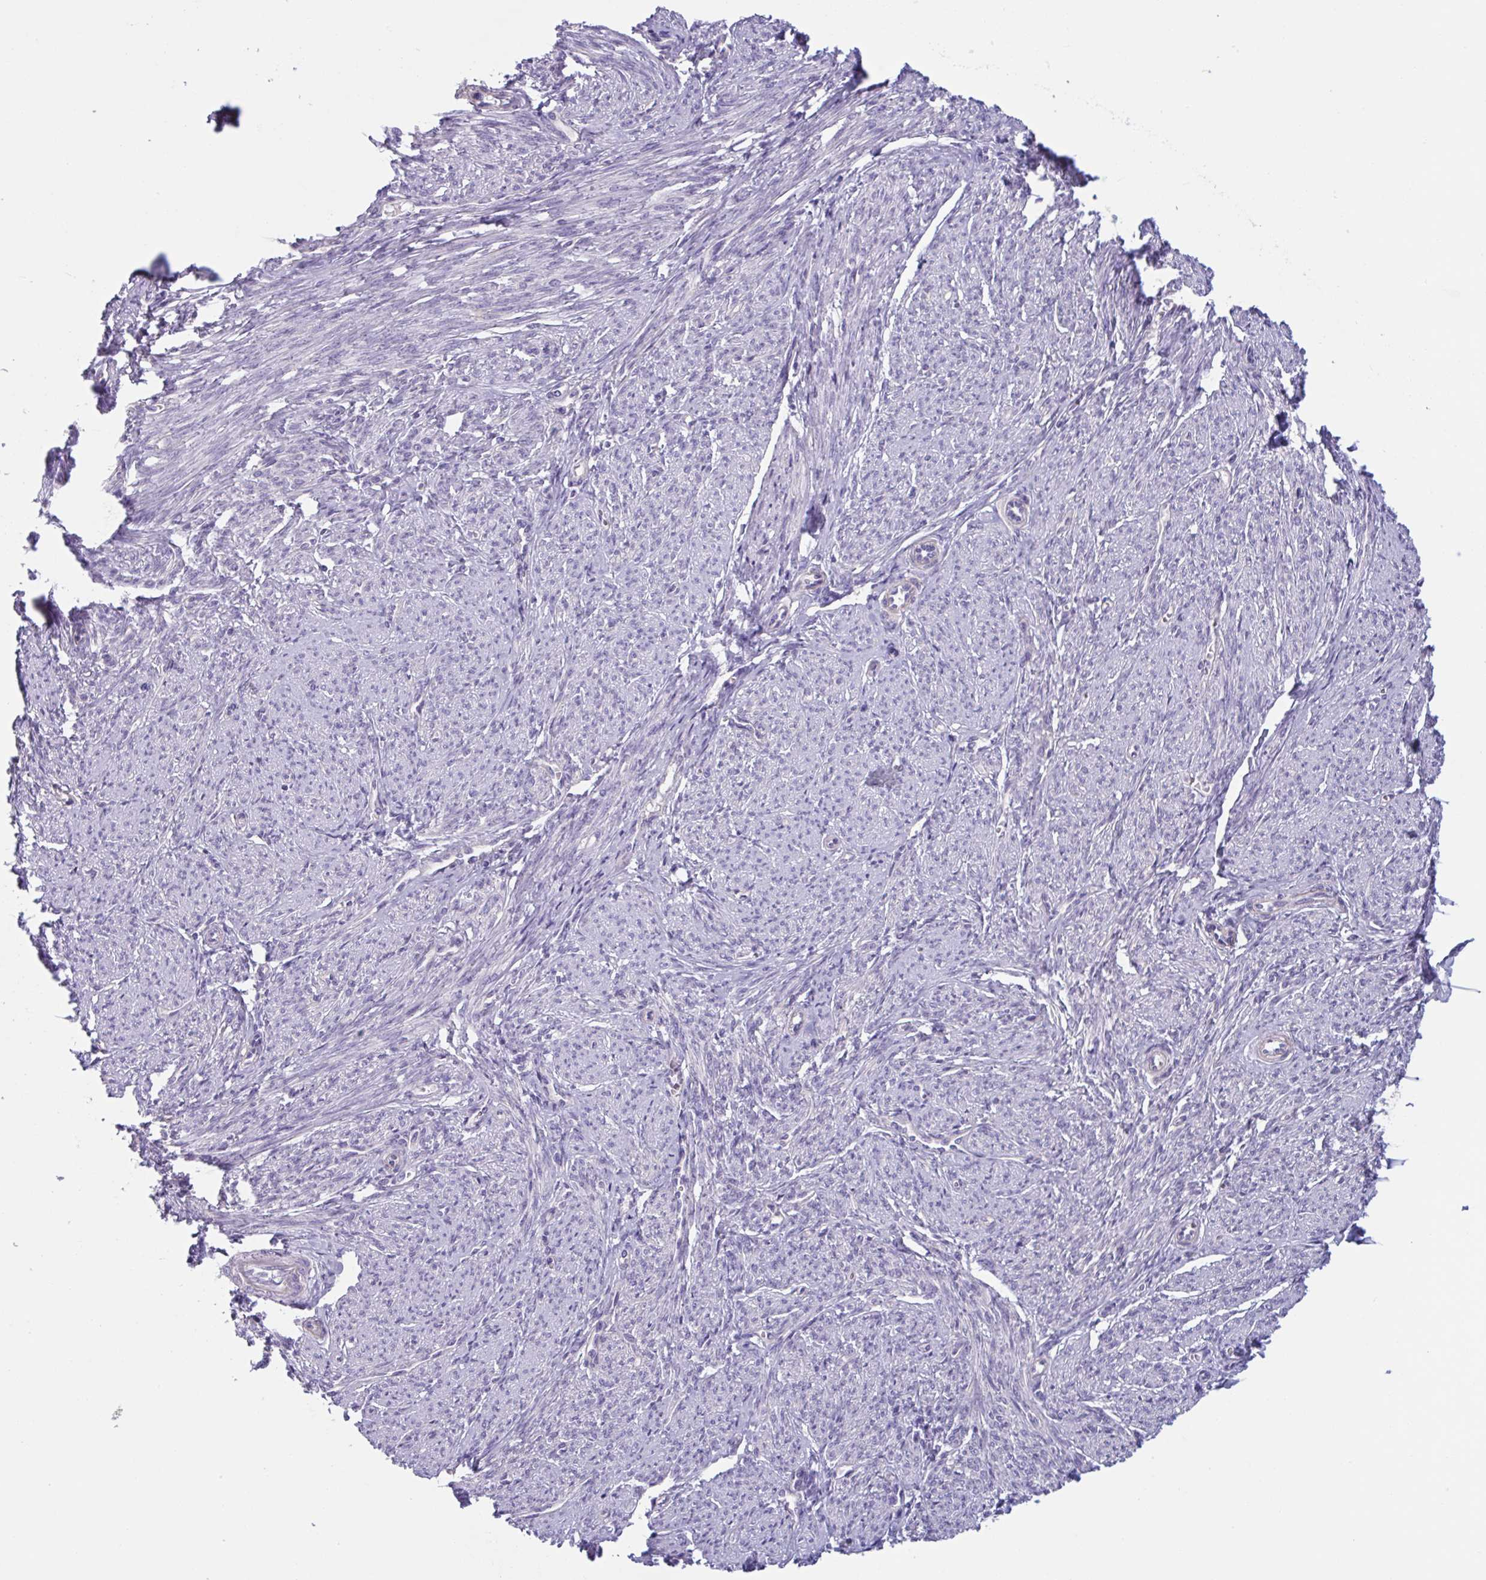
{"staining": {"intensity": "negative", "quantity": "none", "location": "none"}, "tissue": "smooth muscle", "cell_type": "Smooth muscle cells", "image_type": "normal", "snomed": [{"axis": "morphology", "description": "Normal tissue, NOS"}, {"axis": "topography", "description": "Smooth muscle"}], "caption": "This is an IHC image of normal smooth muscle. There is no staining in smooth muscle cells.", "gene": "TTC7B", "patient": {"sex": "female", "age": 65}}